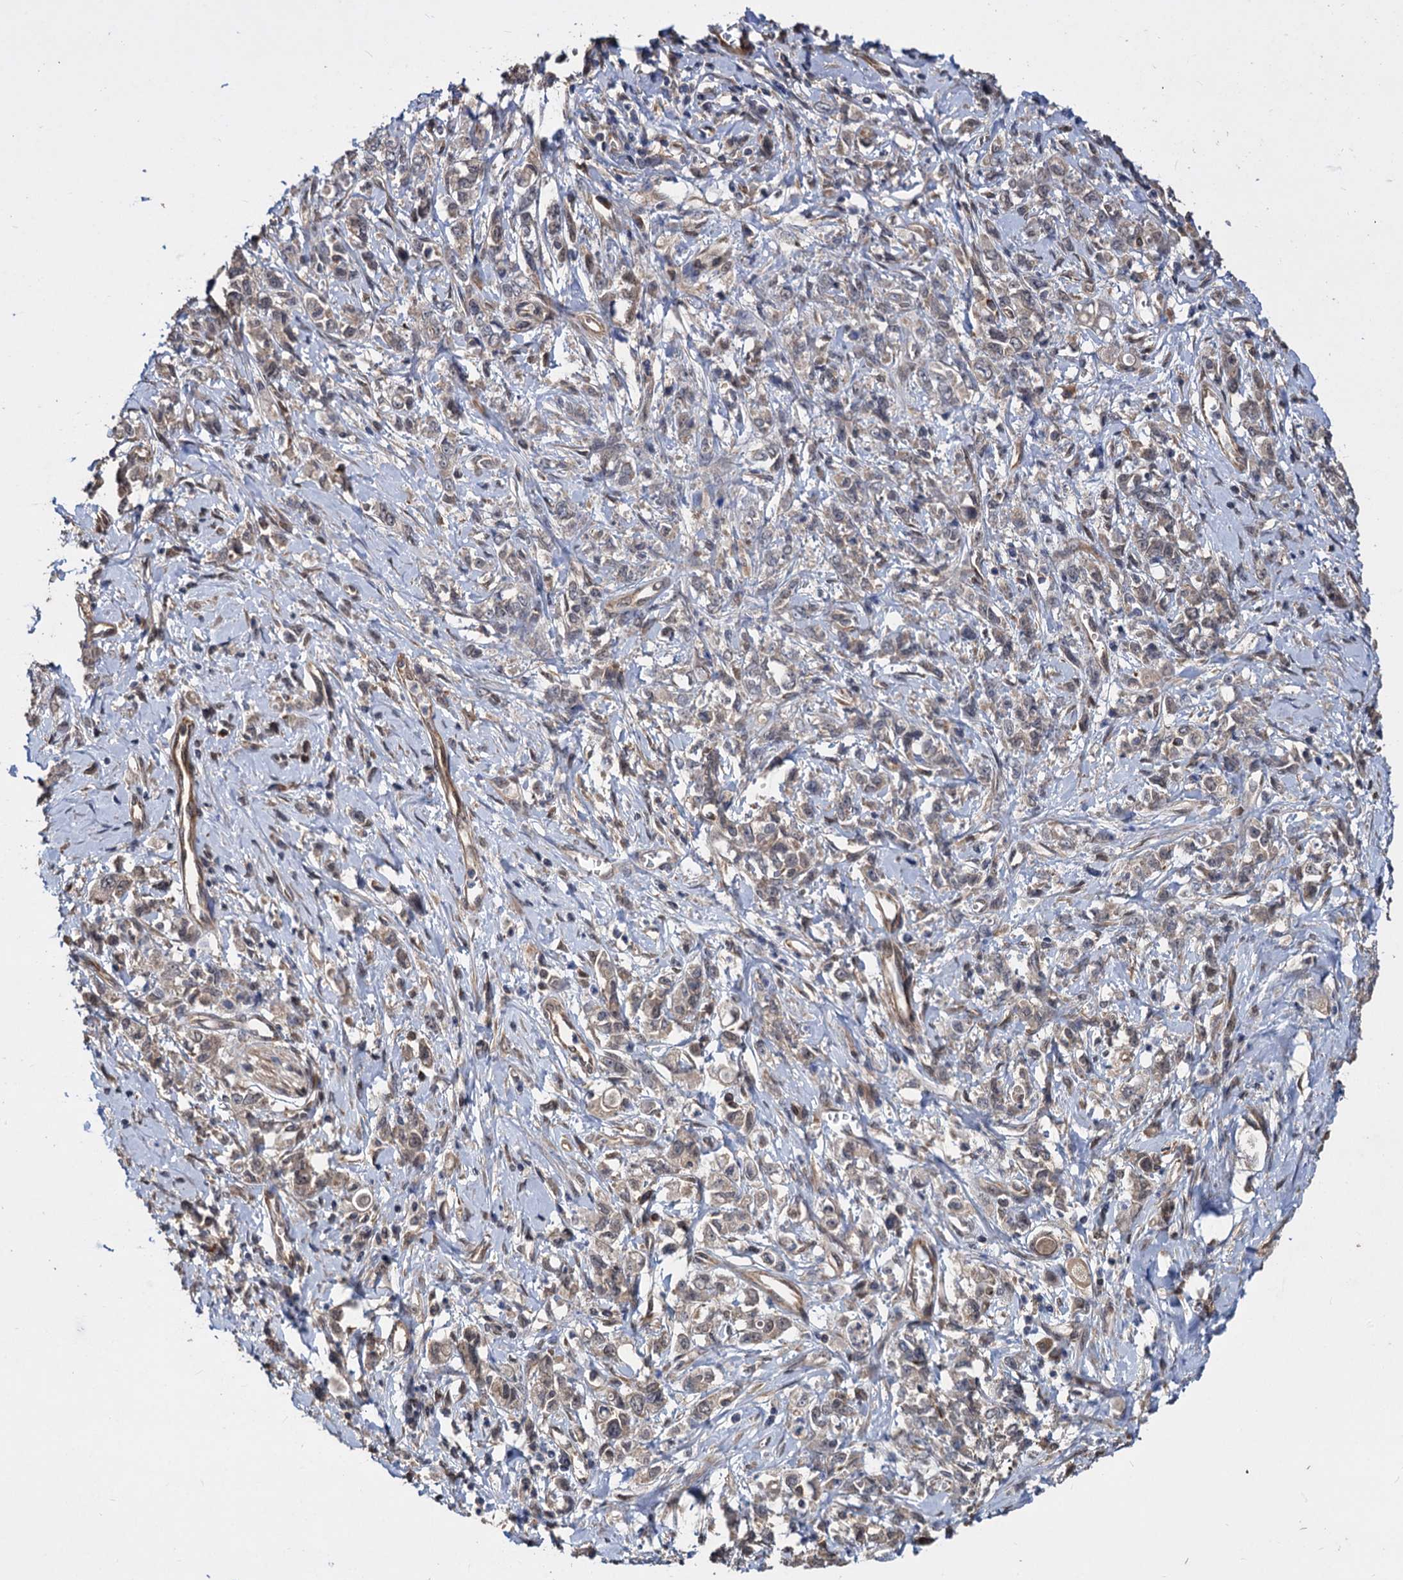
{"staining": {"intensity": "negative", "quantity": "none", "location": "none"}, "tissue": "stomach cancer", "cell_type": "Tumor cells", "image_type": "cancer", "snomed": [{"axis": "morphology", "description": "Adenocarcinoma, NOS"}, {"axis": "topography", "description": "Stomach"}], "caption": "Immunohistochemistry (IHC) photomicrograph of human stomach cancer (adenocarcinoma) stained for a protein (brown), which displays no expression in tumor cells.", "gene": "PSMD4", "patient": {"sex": "female", "age": 76}}